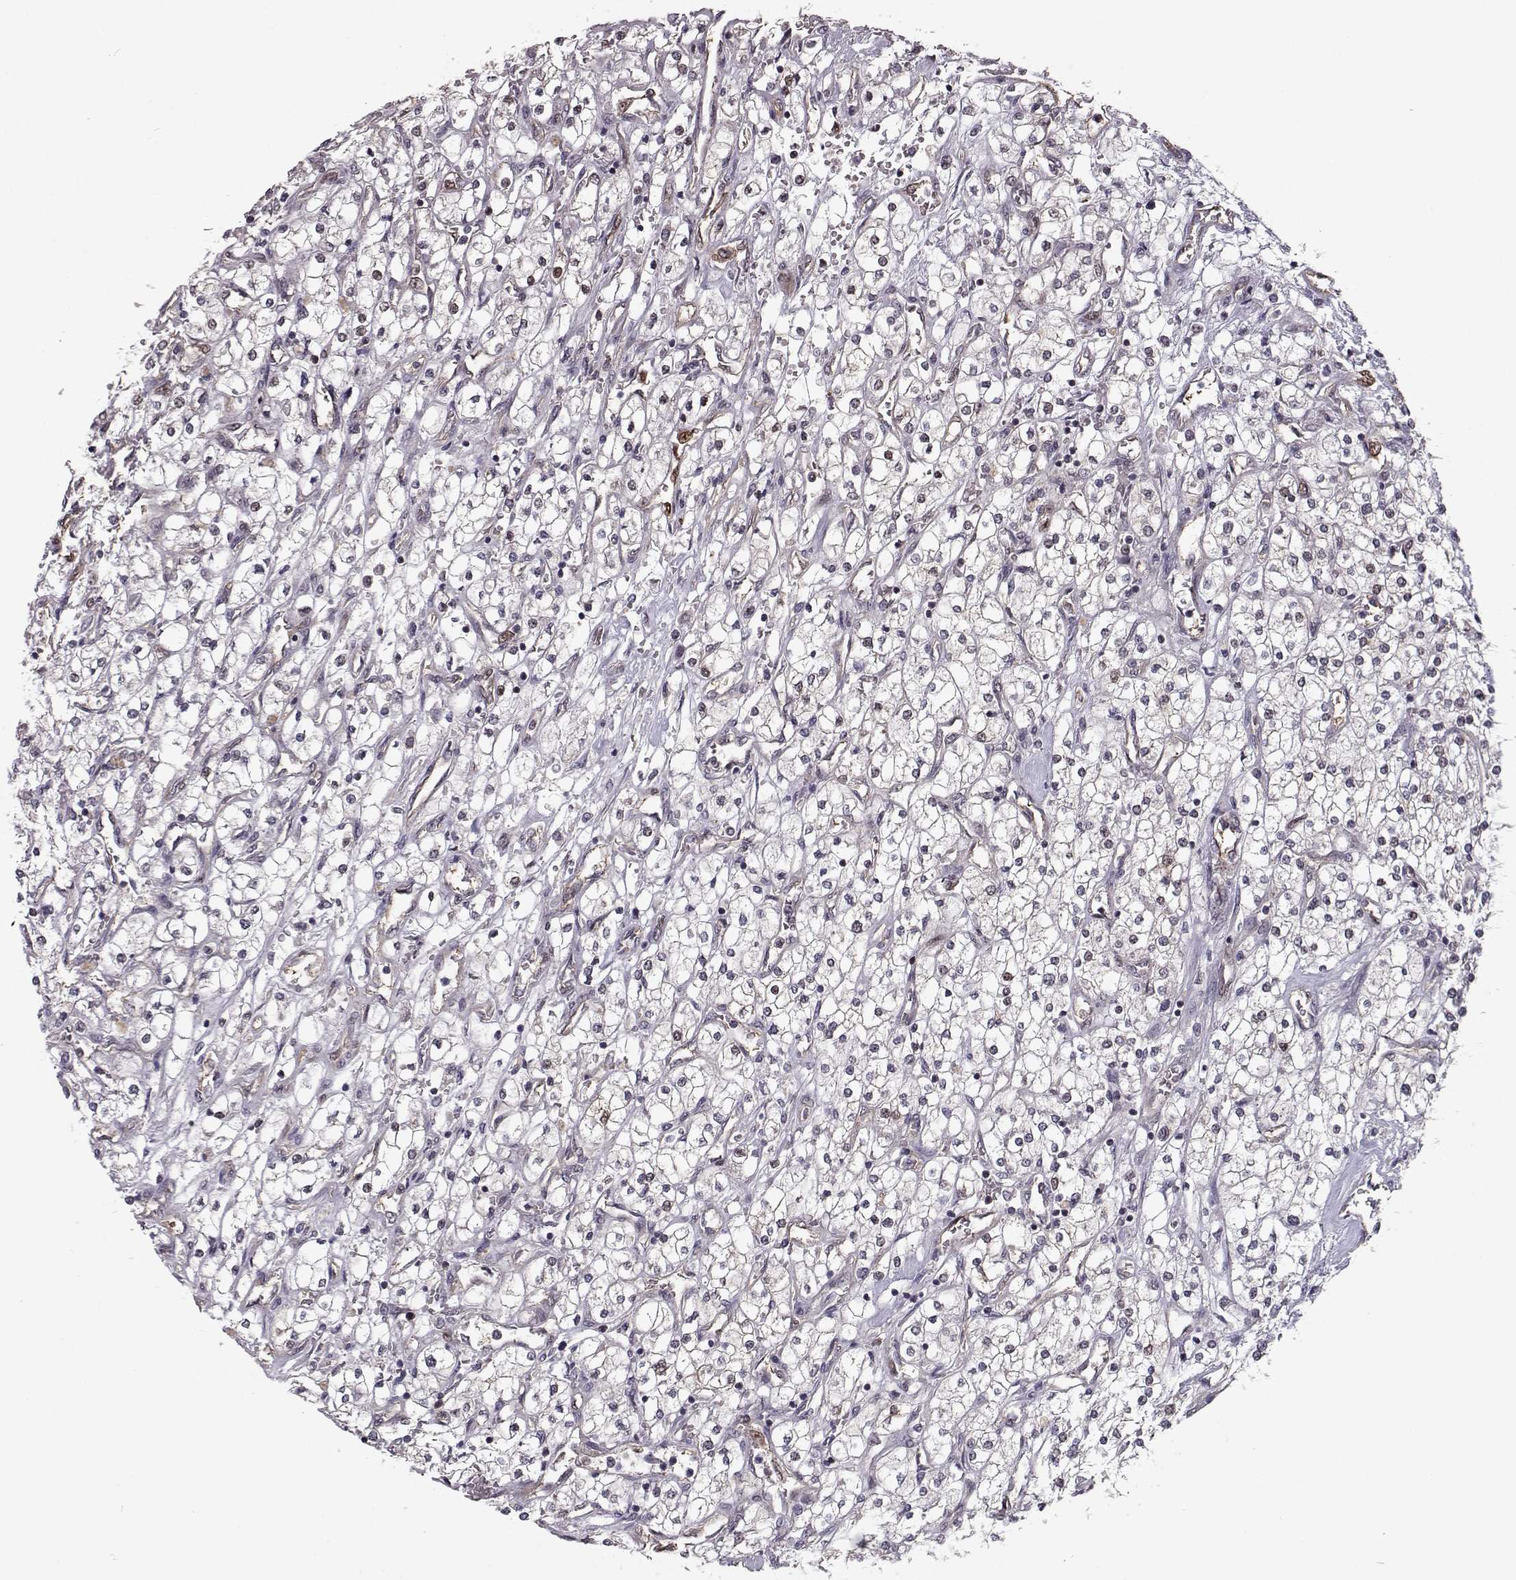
{"staining": {"intensity": "weak", "quantity": "<25%", "location": "cytoplasmic/membranous"}, "tissue": "renal cancer", "cell_type": "Tumor cells", "image_type": "cancer", "snomed": [{"axis": "morphology", "description": "Adenocarcinoma, NOS"}, {"axis": "topography", "description": "Kidney"}], "caption": "DAB (3,3'-diaminobenzidine) immunohistochemical staining of renal adenocarcinoma reveals no significant positivity in tumor cells.", "gene": "RANBP1", "patient": {"sex": "male", "age": 80}}